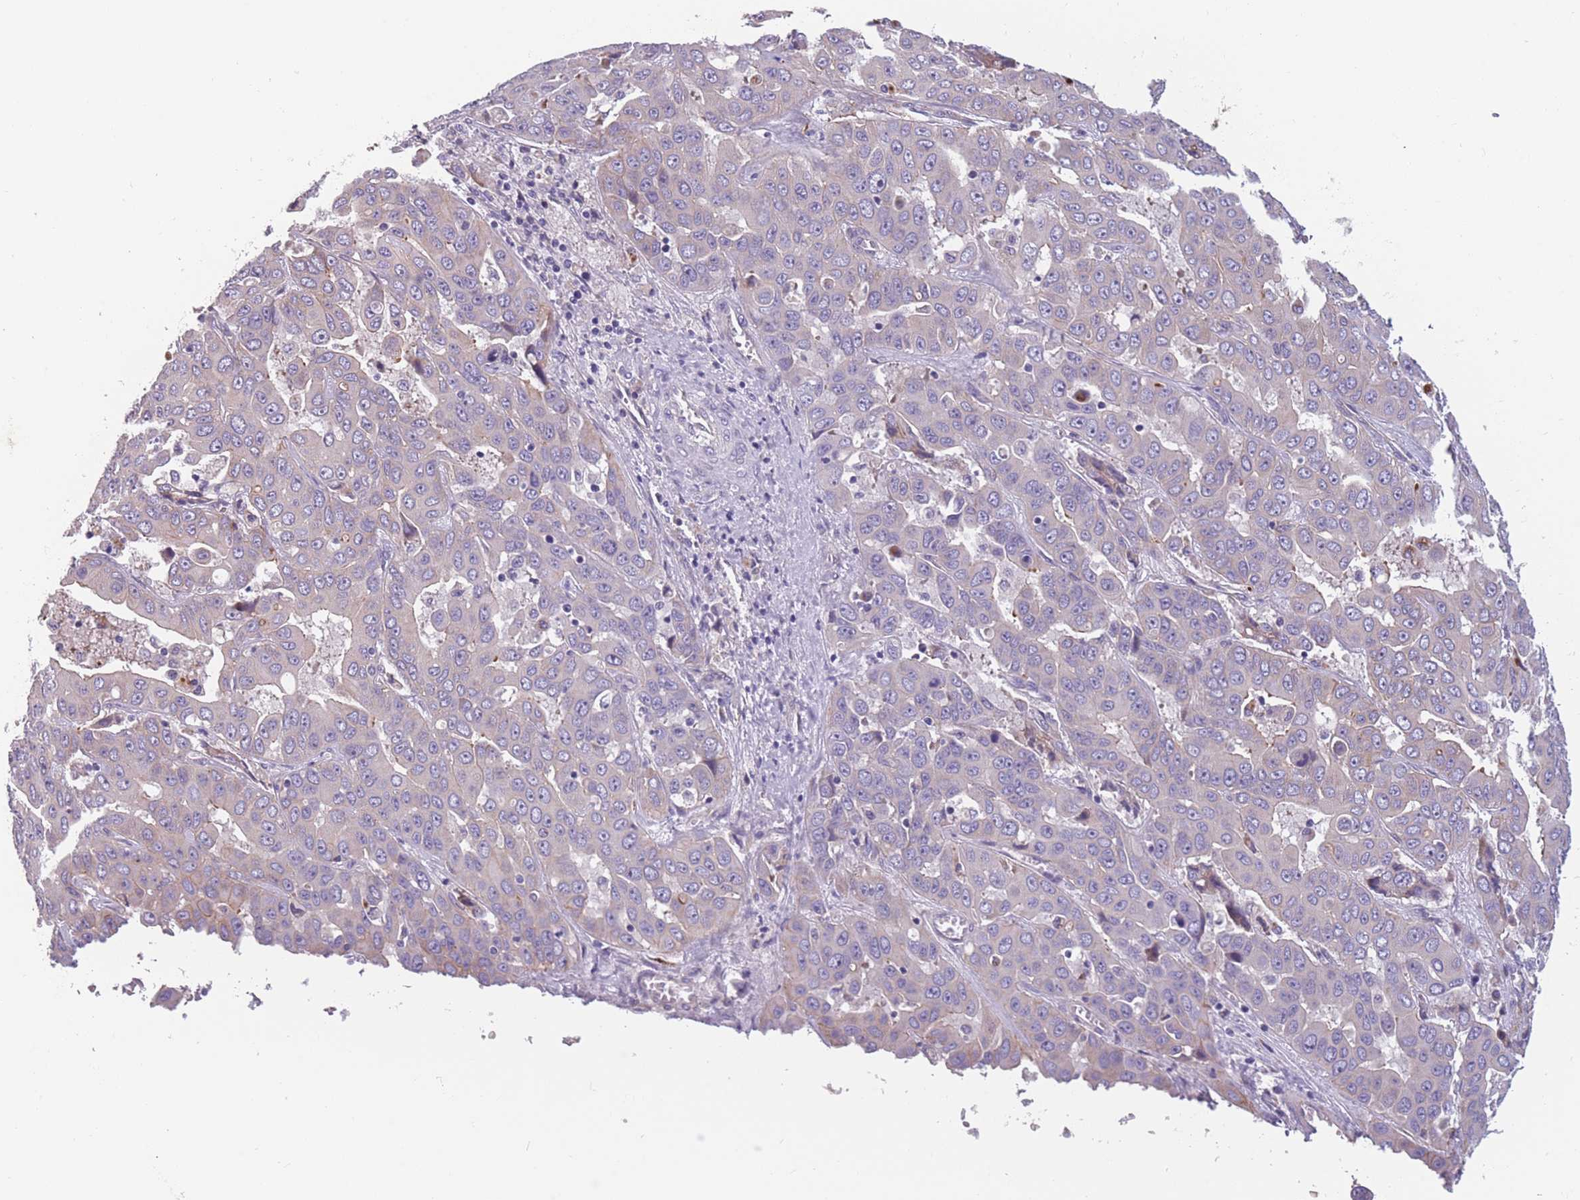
{"staining": {"intensity": "negative", "quantity": "none", "location": "none"}, "tissue": "liver cancer", "cell_type": "Tumor cells", "image_type": "cancer", "snomed": [{"axis": "morphology", "description": "Cholangiocarcinoma"}, {"axis": "topography", "description": "Liver"}], "caption": "DAB (3,3'-diaminobenzidine) immunohistochemical staining of human cholangiocarcinoma (liver) shows no significant expression in tumor cells.", "gene": "FAM83F", "patient": {"sex": "female", "age": 52}}